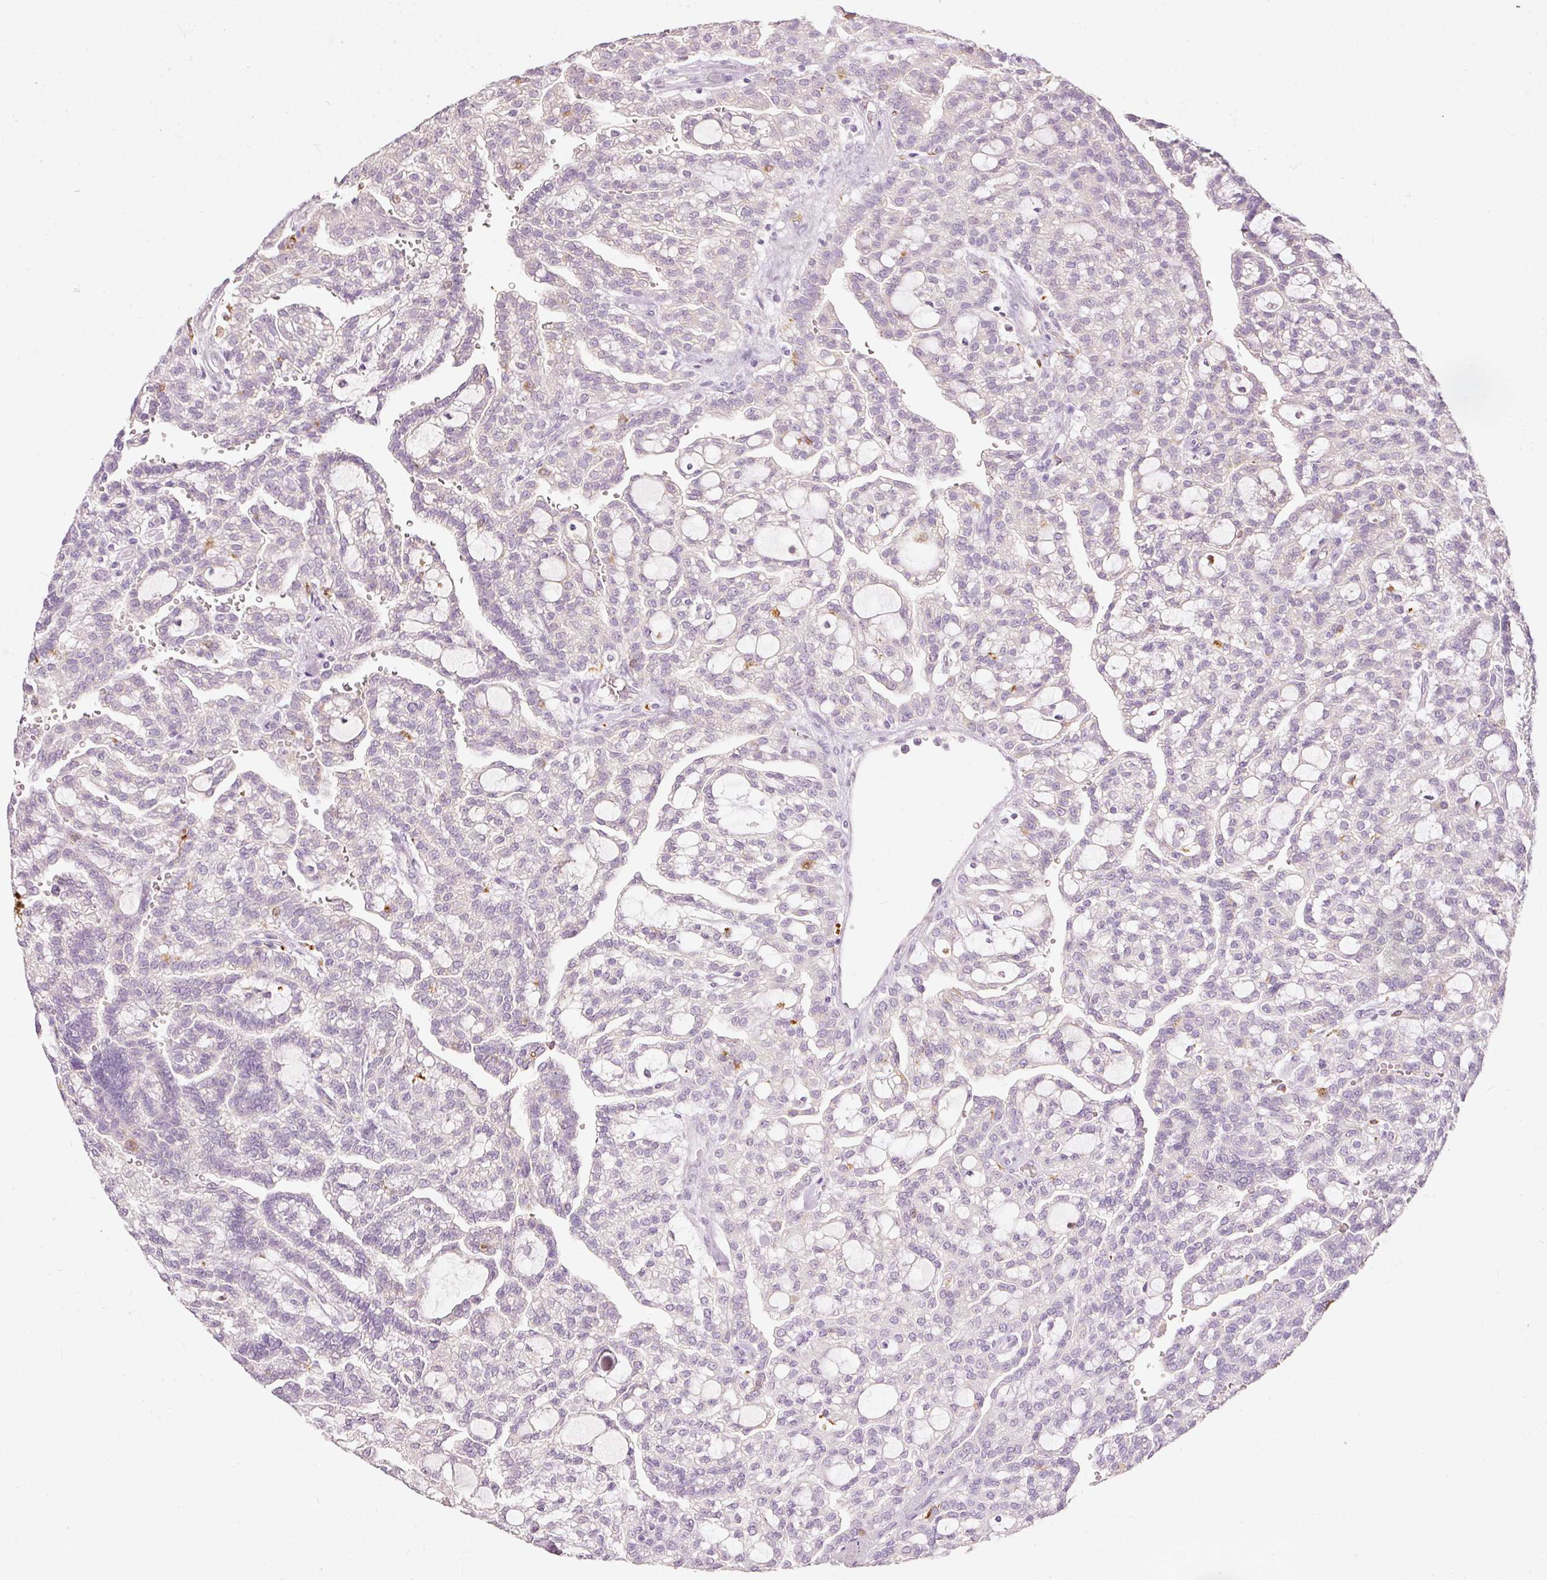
{"staining": {"intensity": "moderate", "quantity": "<25%", "location": "cytoplasmic/membranous"}, "tissue": "renal cancer", "cell_type": "Tumor cells", "image_type": "cancer", "snomed": [{"axis": "morphology", "description": "Adenocarcinoma, NOS"}, {"axis": "topography", "description": "Kidney"}], "caption": "Adenocarcinoma (renal) stained for a protein (brown) reveals moderate cytoplasmic/membranous positive positivity in approximately <25% of tumor cells.", "gene": "MTHFD2", "patient": {"sex": "male", "age": 63}}